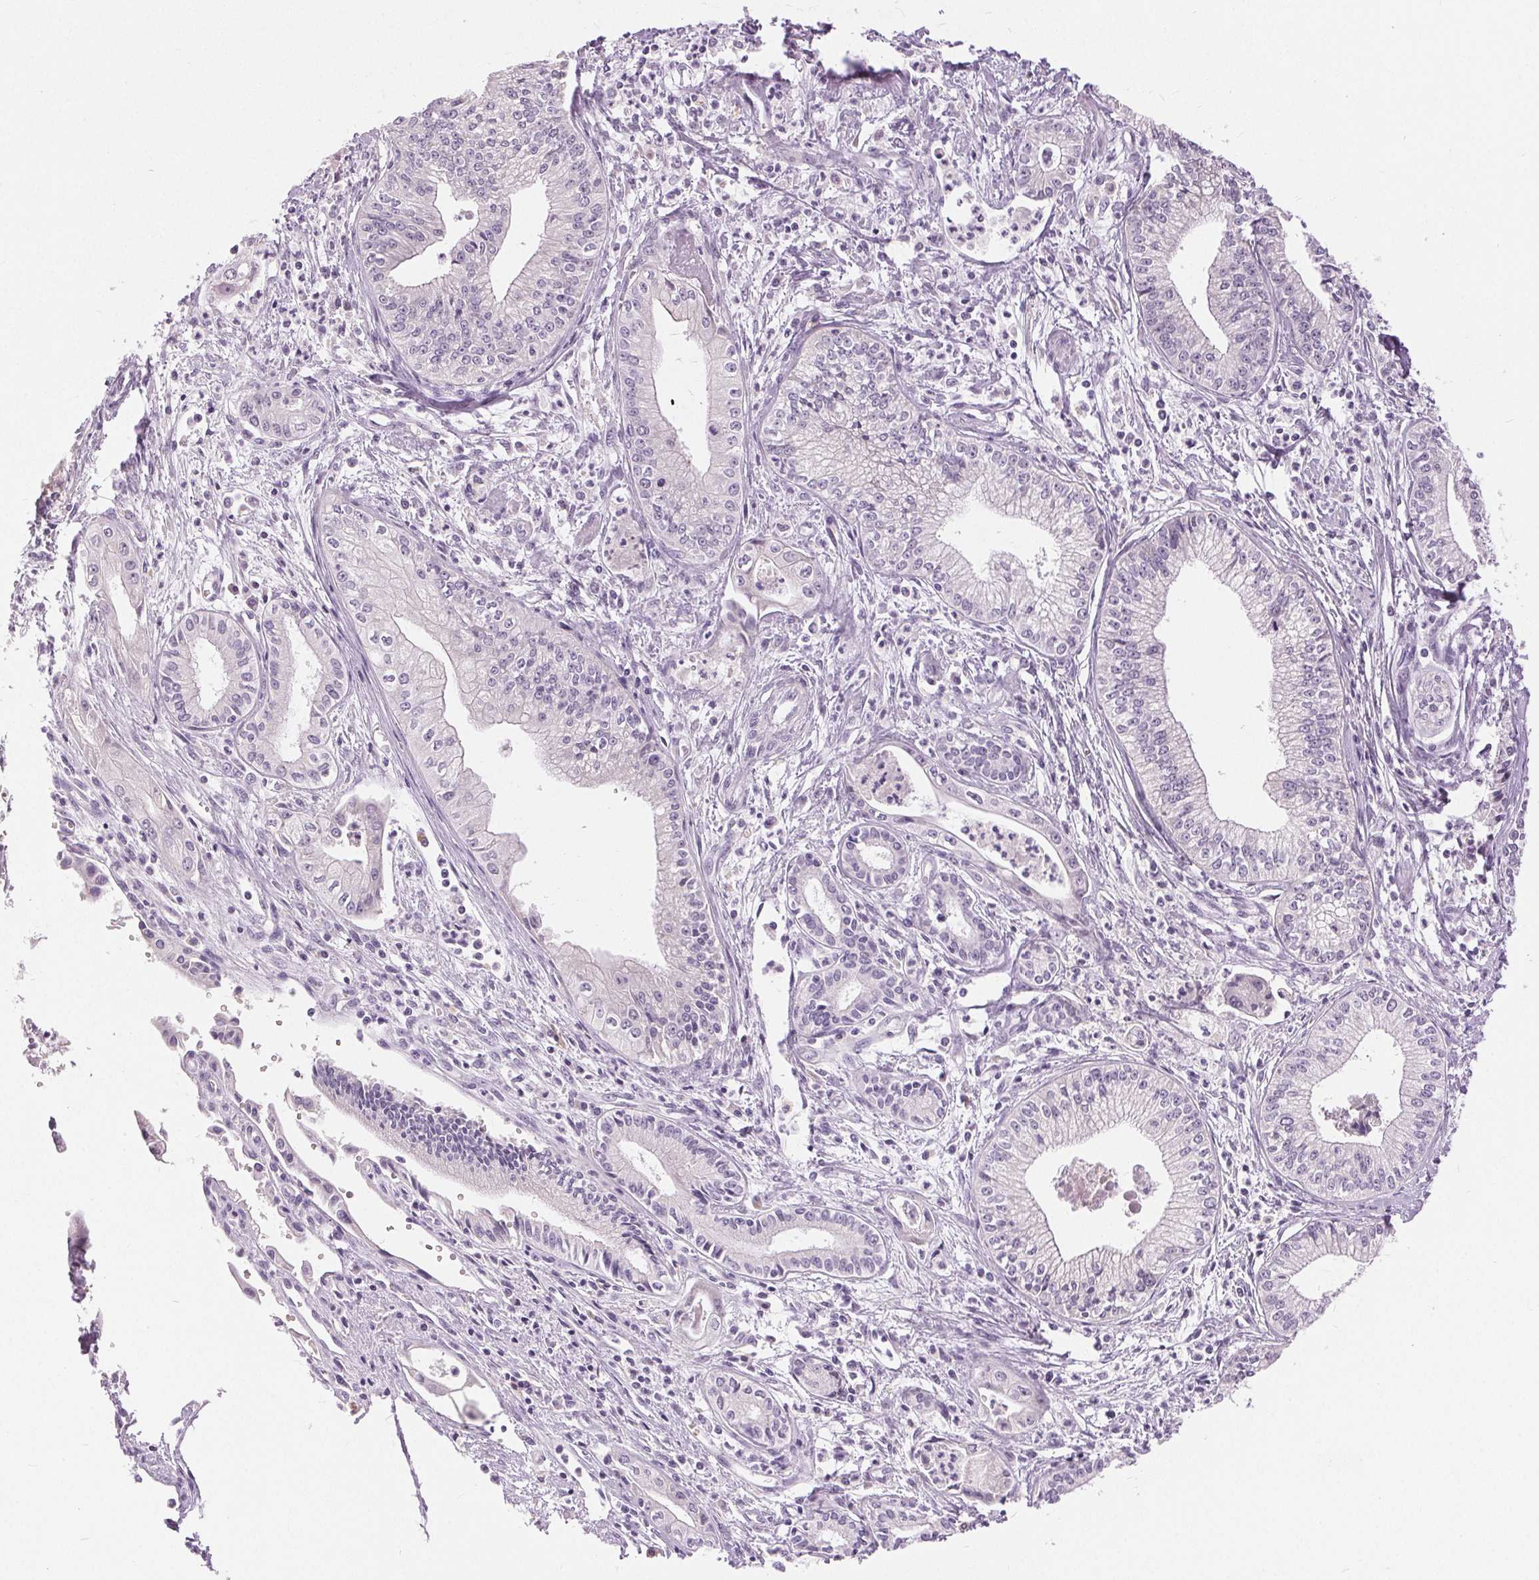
{"staining": {"intensity": "negative", "quantity": "none", "location": "none"}, "tissue": "pancreatic cancer", "cell_type": "Tumor cells", "image_type": "cancer", "snomed": [{"axis": "morphology", "description": "Adenocarcinoma, NOS"}, {"axis": "topography", "description": "Pancreas"}], "caption": "Immunohistochemistry photomicrograph of human pancreatic adenocarcinoma stained for a protein (brown), which demonstrates no staining in tumor cells.", "gene": "DSG3", "patient": {"sex": "female", "age": 65}}